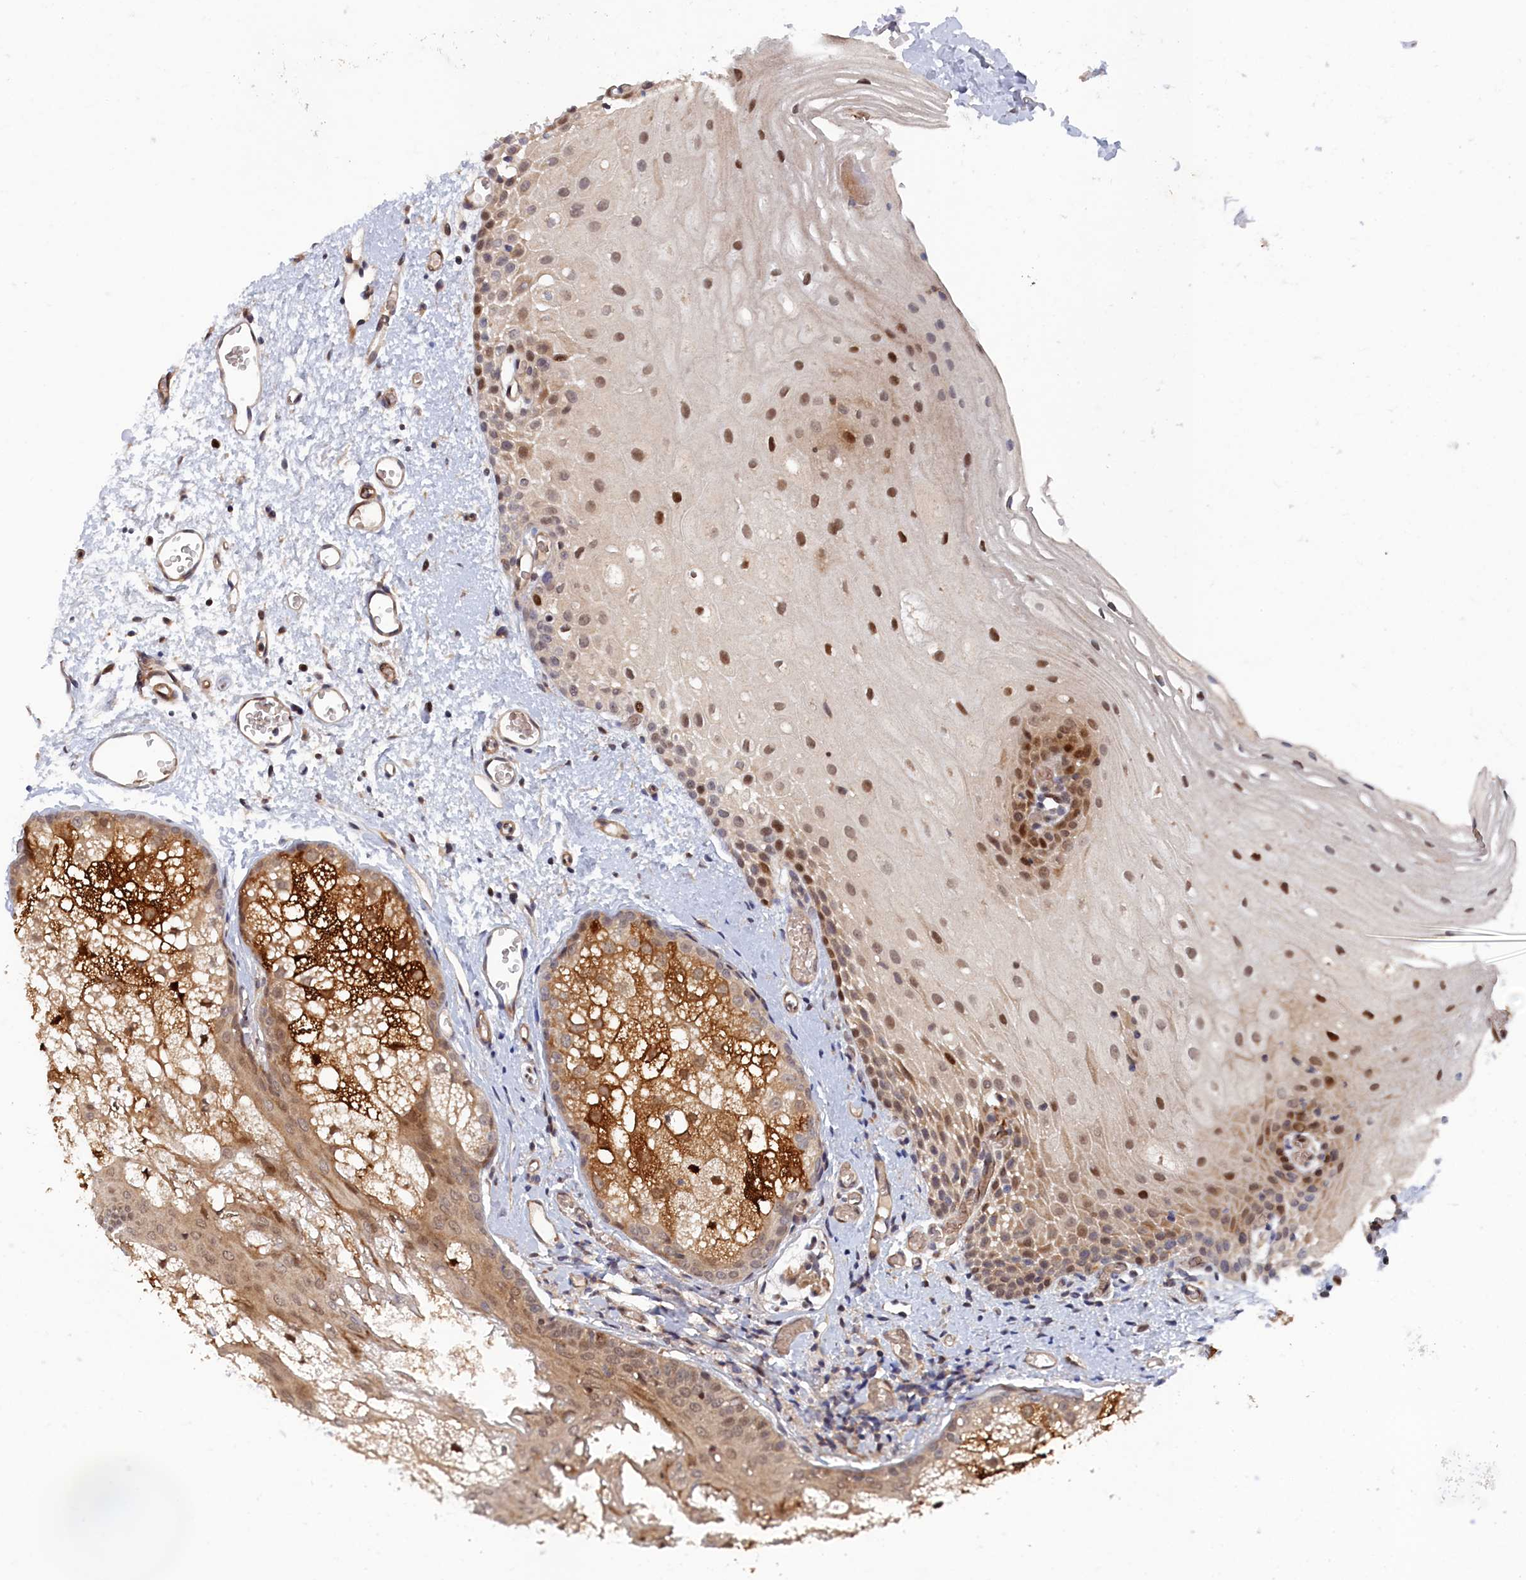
{"staining": {"intensity": "moderate", "quantity": "25%-75%", "location": "cytoplasmic/membranous,nuclear"}, "tissue": "oral mucosa", "cell_type": "Squamous epithelial cells", "image_type": "normal", "snomed": [{"axis": "morphology", "description": "Normal tissue, NOS"}, {"axis": "morphology", "description": "Squamous cell carcinoma, NOS"}, {"axis": "topography", "description": "Oral tissue"}, {"axis": "topography", "description": "Head-Neck"}], "caption": "Immunohistochemistry (DAB (3,3'-diaminobenzidine)) staining of unremarkable human oral mucosa reveals moderate cytoplasmic/membranous,nuclear protein staining in about 25%-75% of squamous epithelial cells.", "gene": "ELOVL6", "patient": {"sex": "female", "age": 70}}